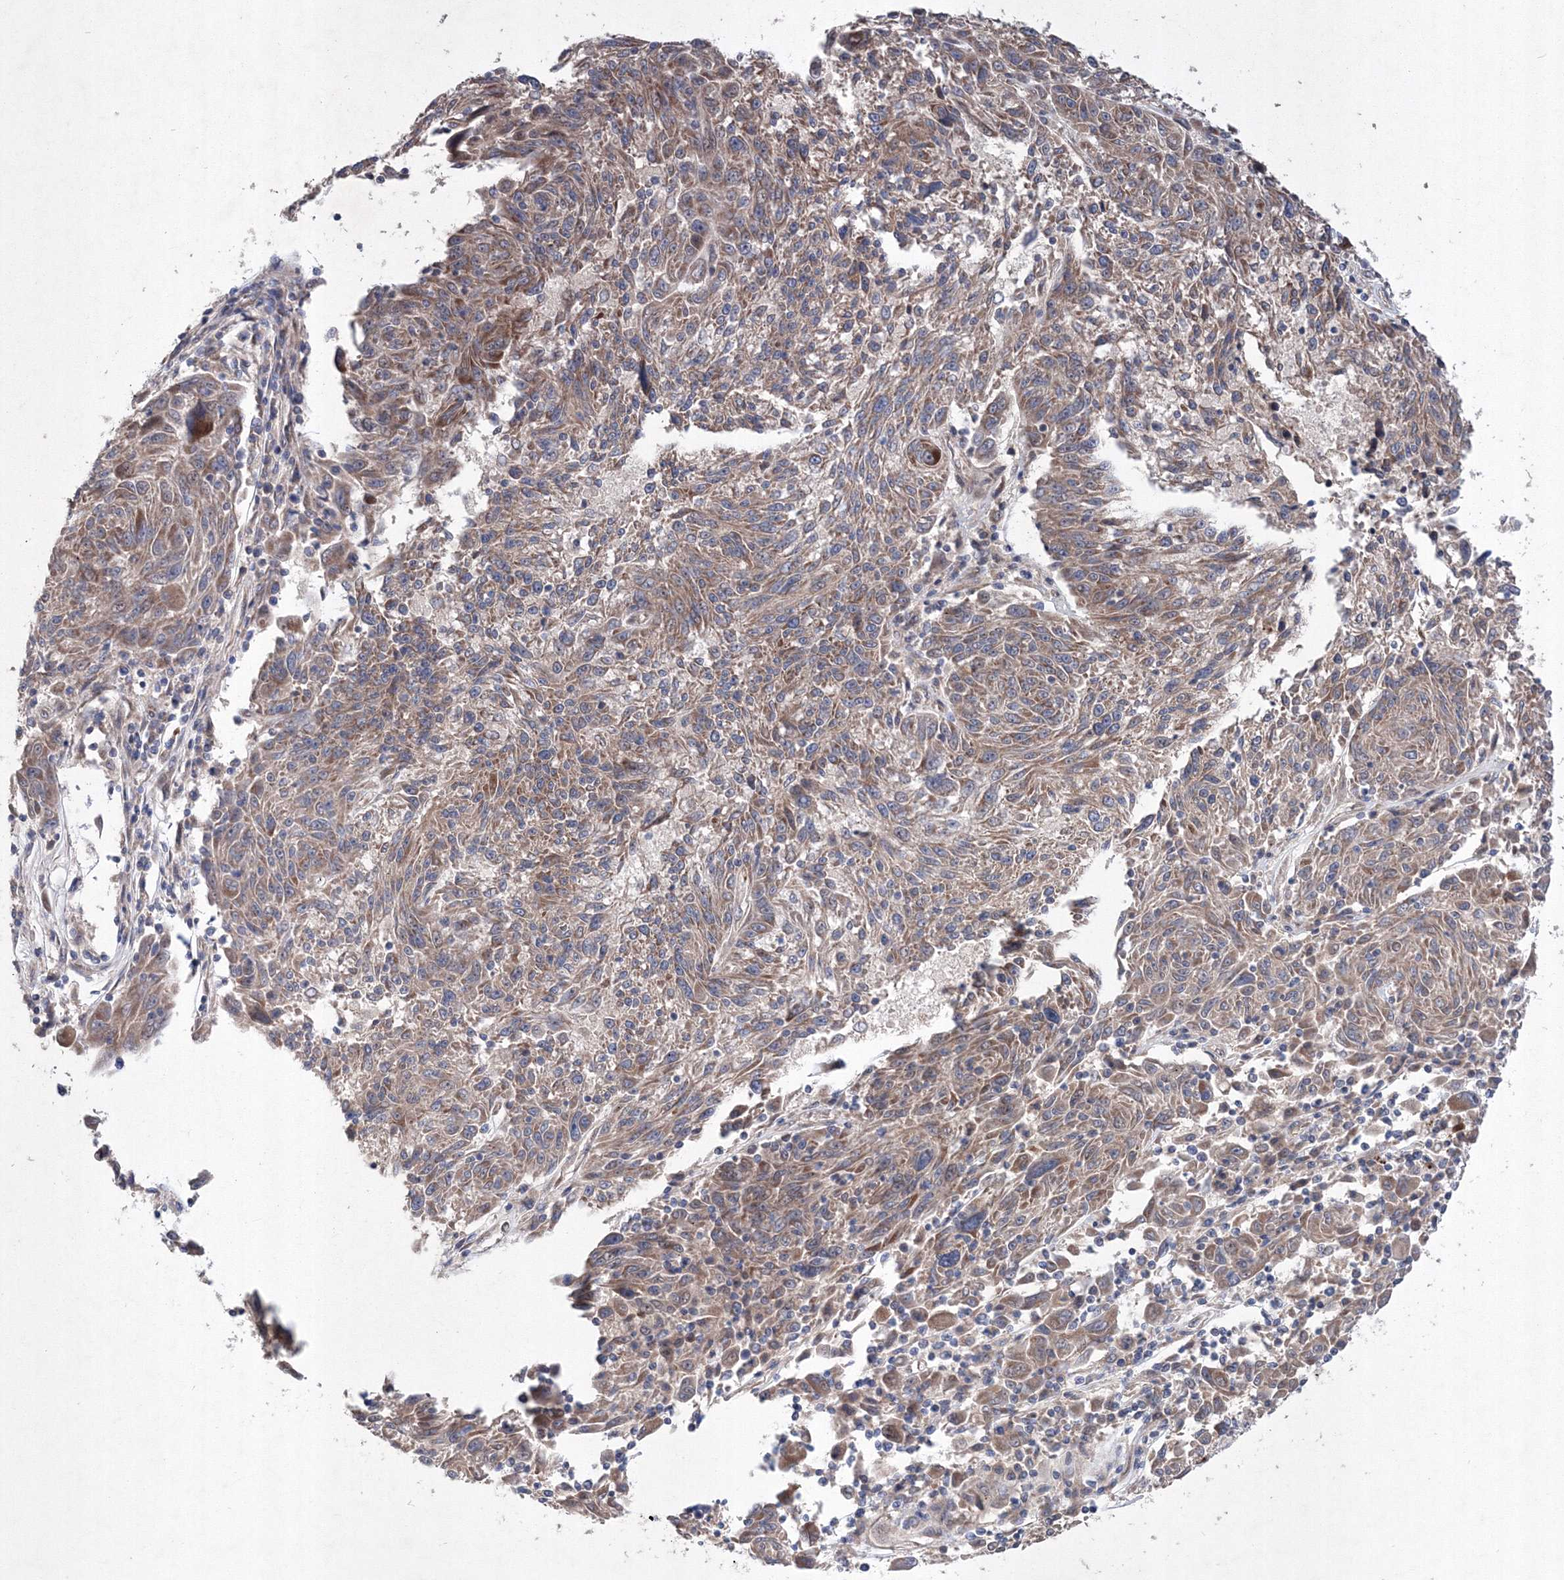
{"staining": {"intensity": "moderate", "quantity": ">75%", "location": "cytoplasmic/membranous"}, "tissue": "melanoma", "cell_type": "Tumor cells", "image_type": "cancer", "snomed": [{"axis": "morphology", "description": "Malignant melanoma, NOS"}, {"axis": "topography", "description": "Skin"}], "caption": "High-power microscopy captured an immunohistochemistry image of melanoma, revealing moderate cytoplasmic/membranous expression in about >75% of tumor cells.", "gene": "MTRF1L", "patient": {"sex": "male", "age": 53}}